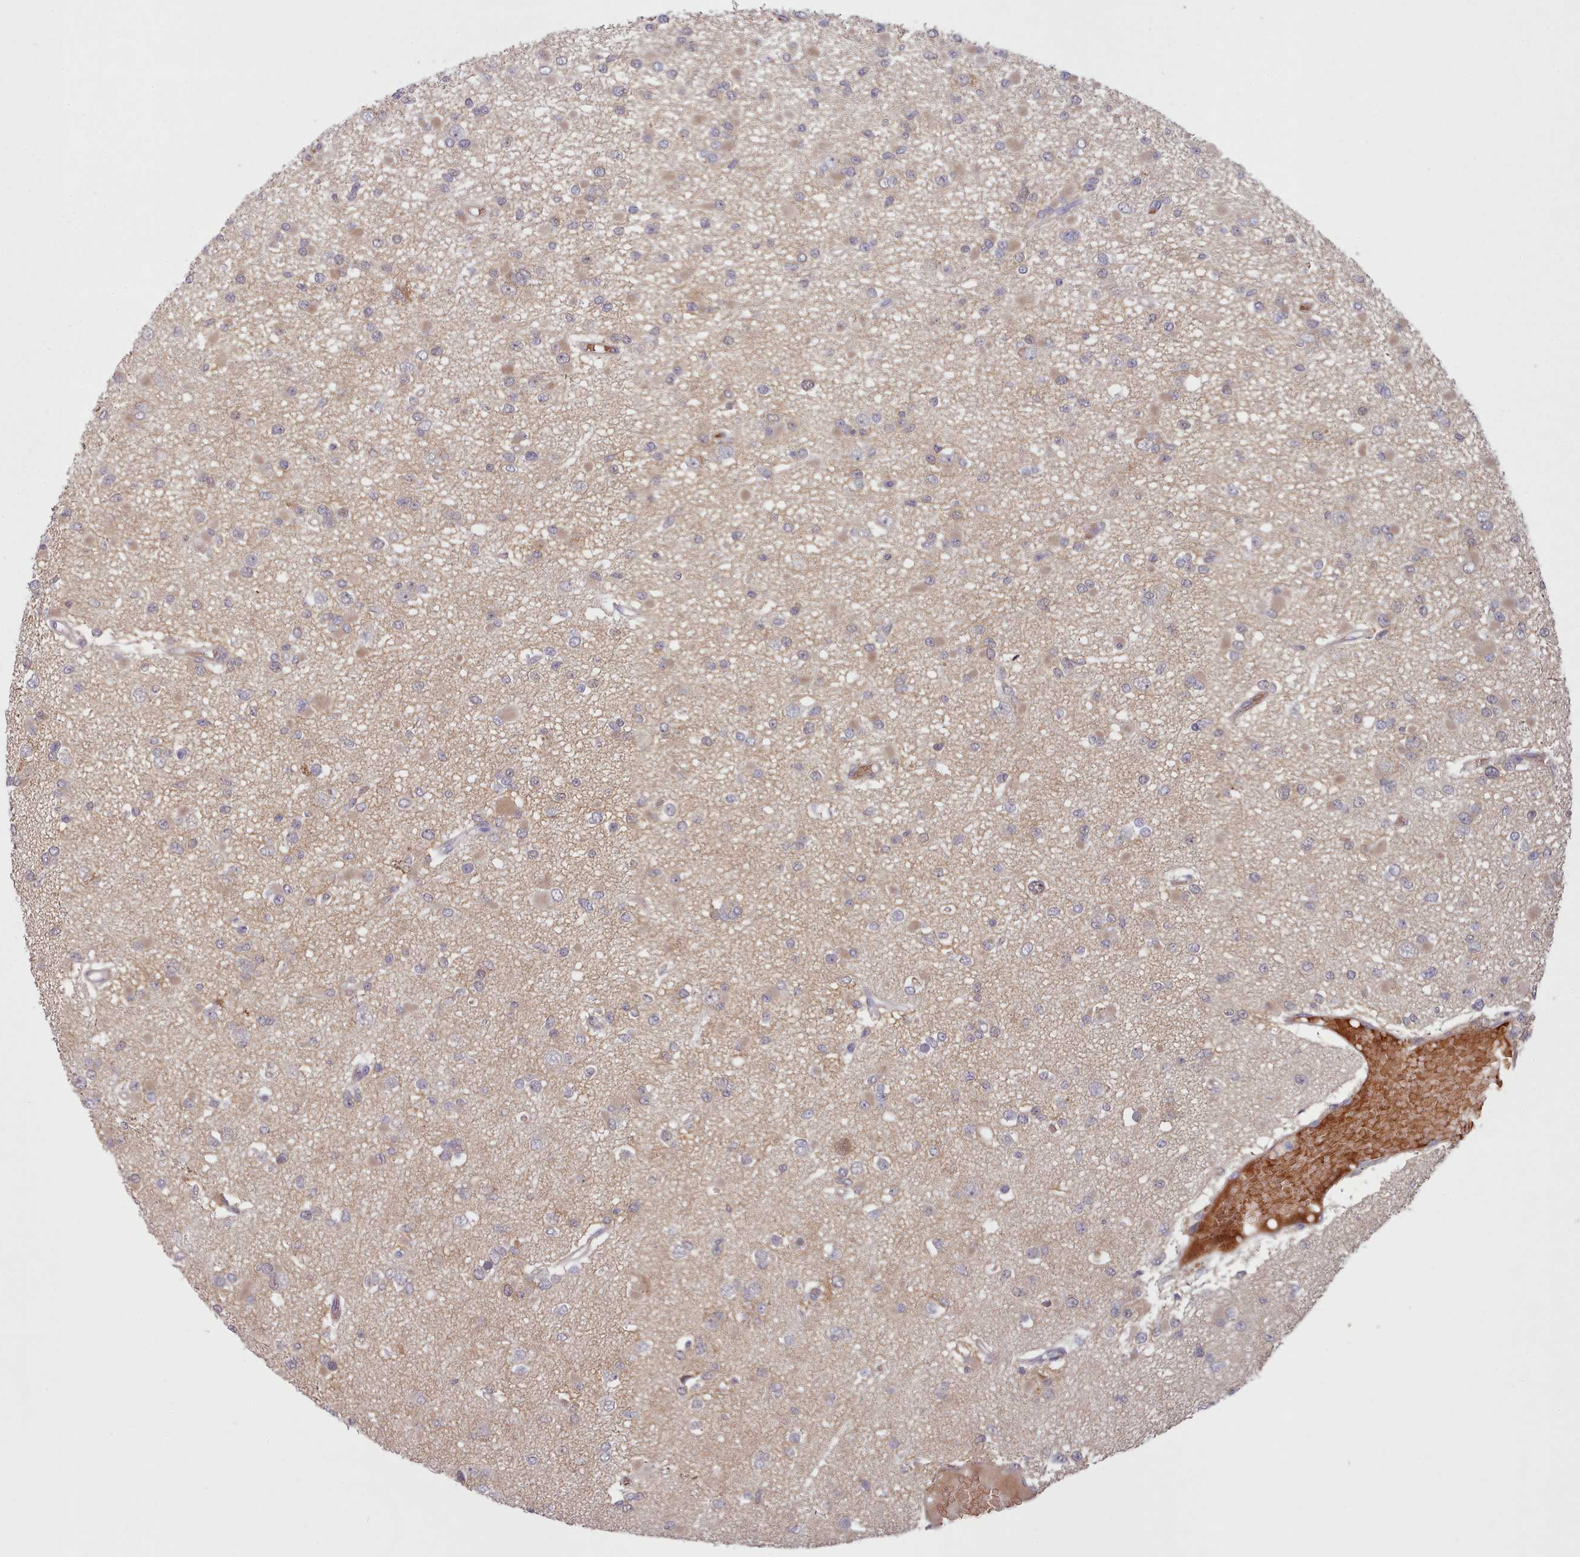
{"staining": {"intensity": "weak", "quantity": "<25%", "location": "cytoplasmic/membranous"}, "tissue": "glioma", "cell_type": "Tumor cells", "image_type": "cancer", "snomed": [{"axis": "morphology", "description": "Glioma, malignant, Low grade"}, {"axis": "topography", "description": "Brain"}], "caption": "A histopathology image of malignant glioma (low-grade) stained for a protein shows no brown staining in tumor cells. The staining was performed using DAB to visualize the protein expression in brown, while the nuclei were stained in blue with hematoxylin (Magnification: 20x).", "gene": "CLNS1A", "patient": {"sex": "female", "age": 22}}